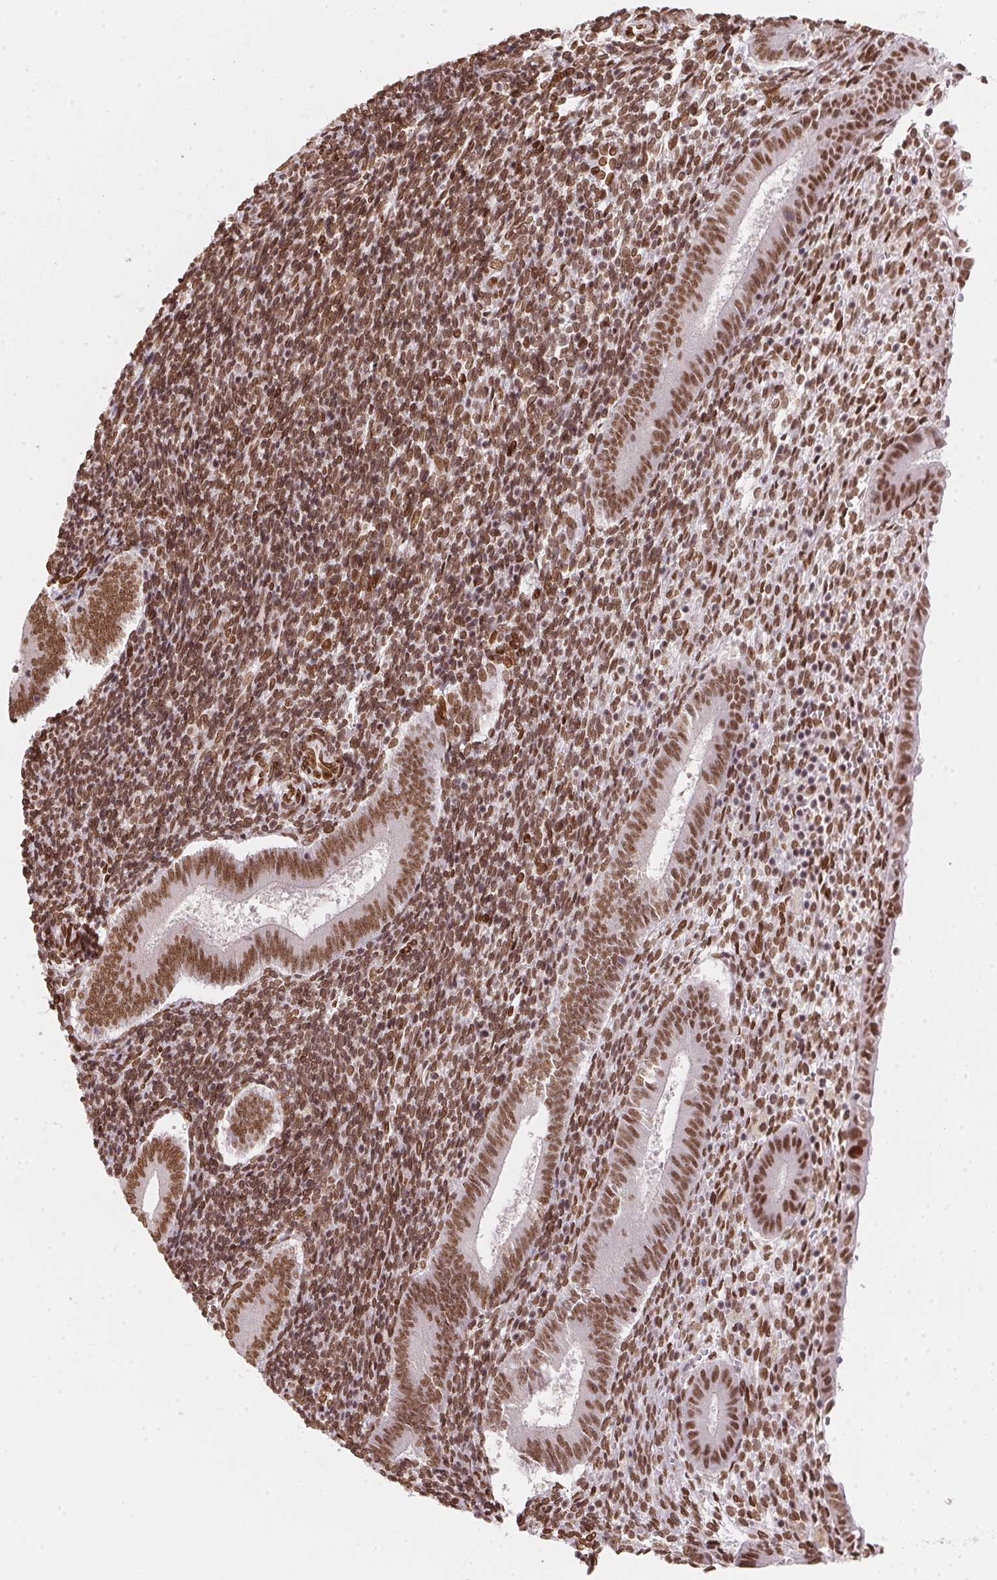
{"staining": {"intensity": "strong", "quantity": ">75%", "location": "nuclear"}, "tissue": "endometrium", "cell_type": "Cells in endometrial stroma", "image_type": "normal", "snomed": [{"axis": "morphology", "description": "Normal tissue, NOS"}, {"axis": "topography", "description": "Endometrium"}], "caption": "Protein staining shows strong nuclear staining in approximately >75% of cells in endometrial stroma in normal endometrium. (IHC, brightfield microscopy, high magnification).", "gene": "SAP30BP", "patient": {"sex": "female", "age": 25}}